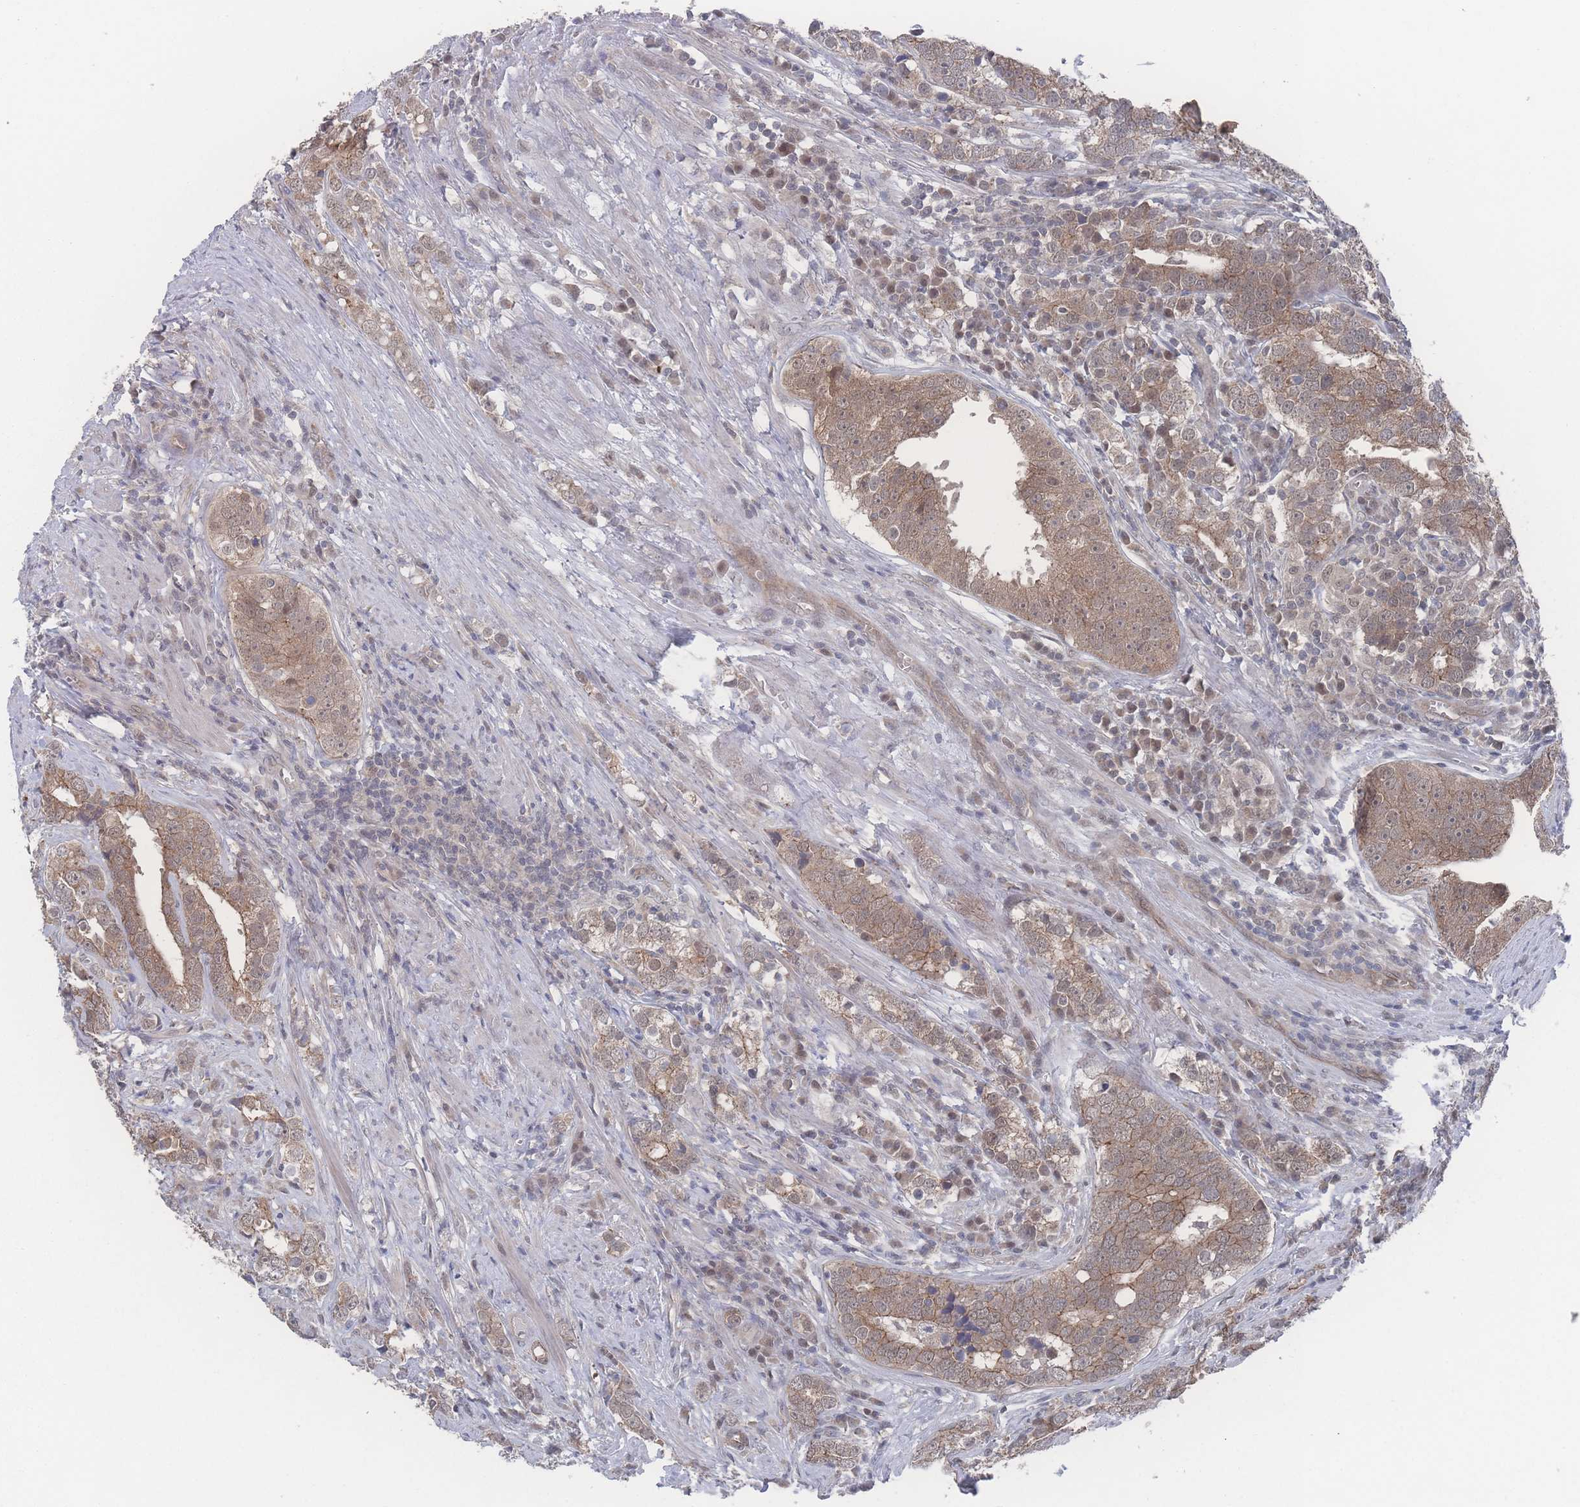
{"staining": {"intensity": "moderate", "quantity": ">75%", "location": "cytoplasmic/membranous"}, "tissue": "prostate cancer", "cell_type": "Tumor cells", "image_type": "cancer", "snomed": [{"axis": "morphology", "description": "Adenocarcinoma, High grade"}, {"axis": "topography", "description": "Prostate"}], "caption": "There is medium levels of moderate cytoplasmic/membranous positivity in tumor cells of prostate cancer (high-grade adenocarcinoma), as demonstrated by immunohistochemical staining (brown color).", "gene": "NBEAL1", "patient": {"sex": "male", "age": 71}}